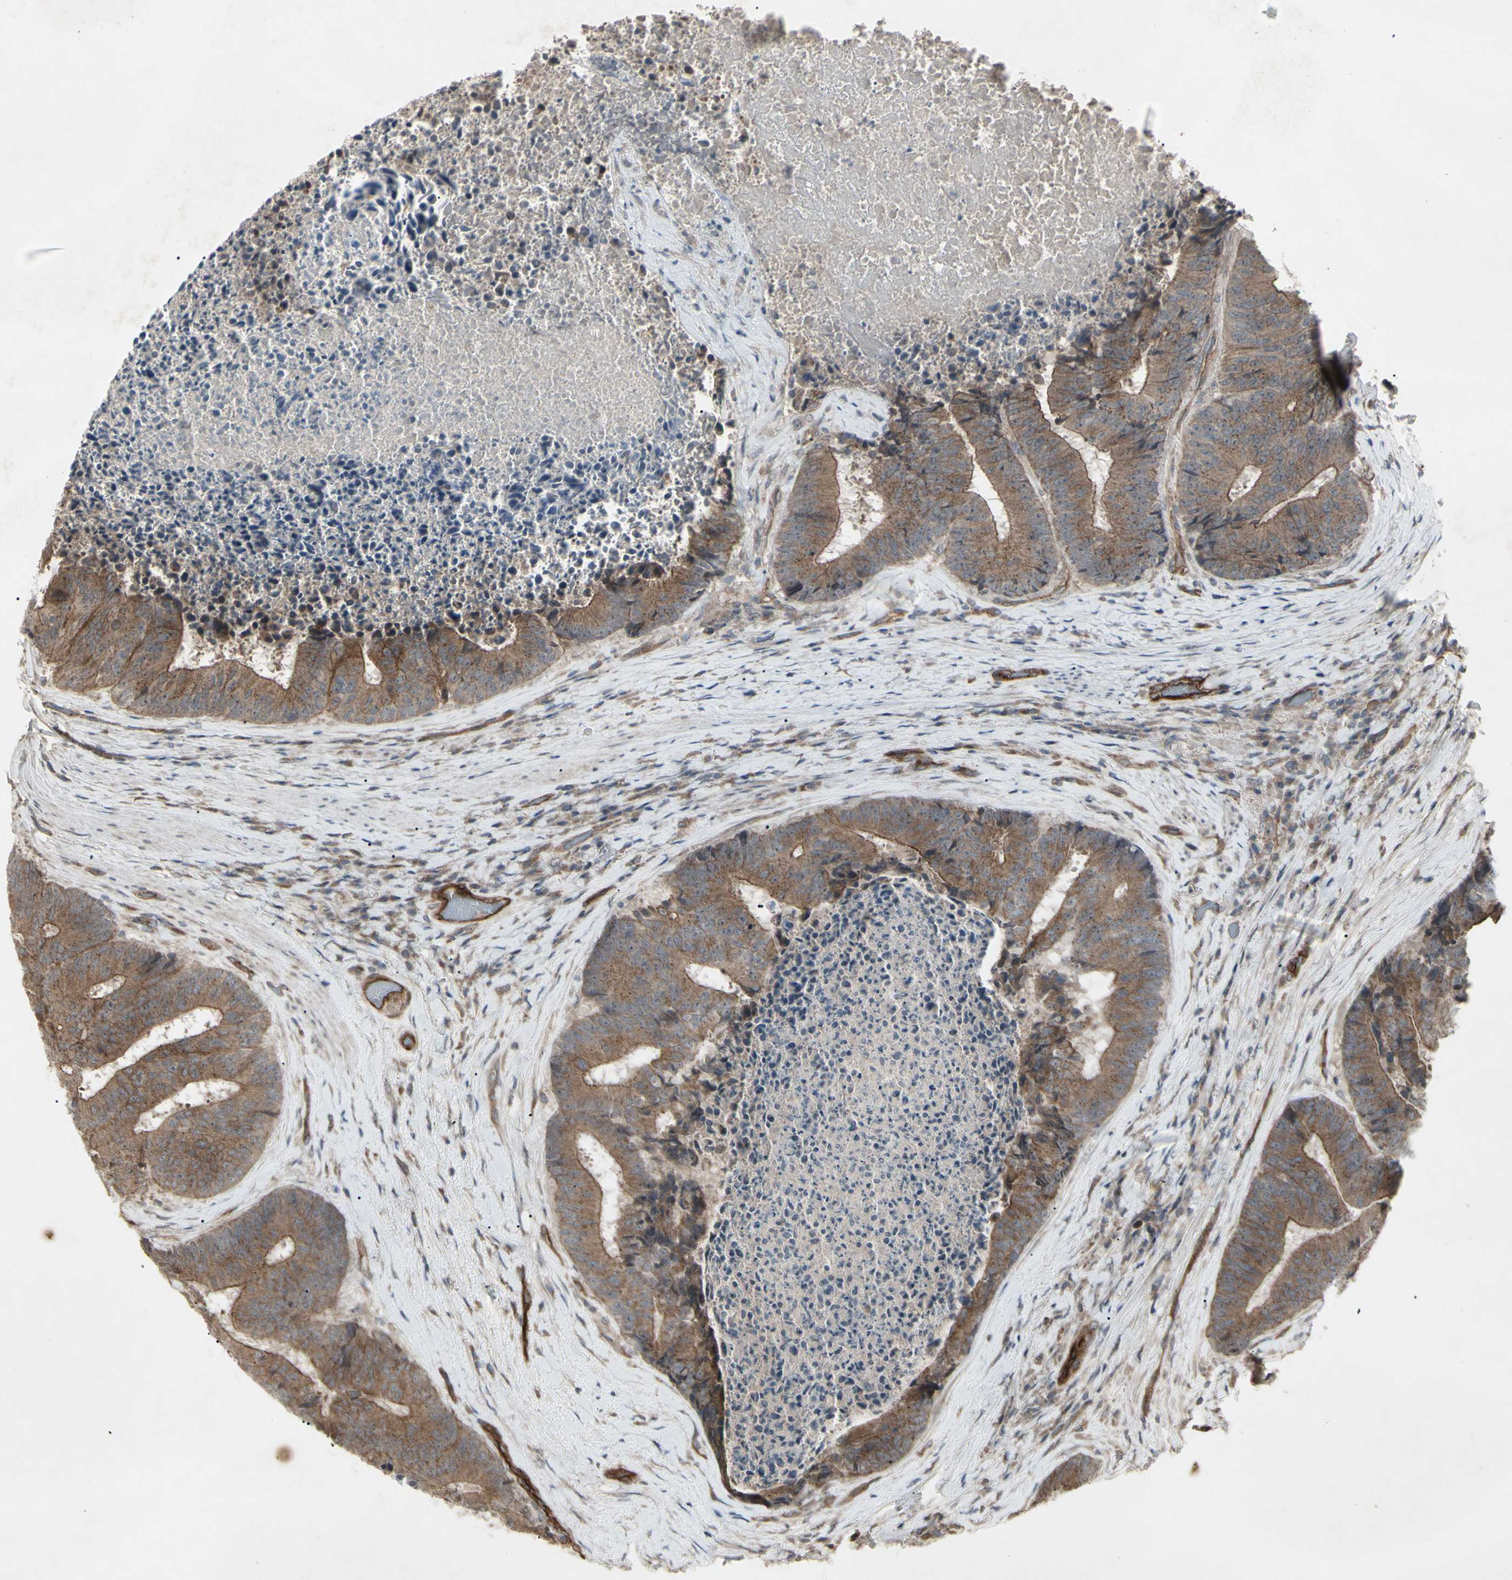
{"staining": {"intensity": "moderate", "quantity": ">75%", "location": "cytoplasmic/membranous"}, "tissue": "colorectal cancer", "cell_type": "Tumor cells", "image_type": "cancer", "snomed": [{"axis": "morphology", "description": "Adenocarcinoma, NOS"}, {"axis": "topography", "description": "Rectum"}], "caption": "Immunohistochemical staining of colorectal cancer (adenocarcinoma) shows medium levels of moderate cytoplasmic/membranous staining in about >75% of tumor cells. (DAB (3,3'-diaminobenzidine) IHC with brightfield microscopy, high magnification).", "gene": "JAG1", "patient": {"sex": "male", "age": 72}}